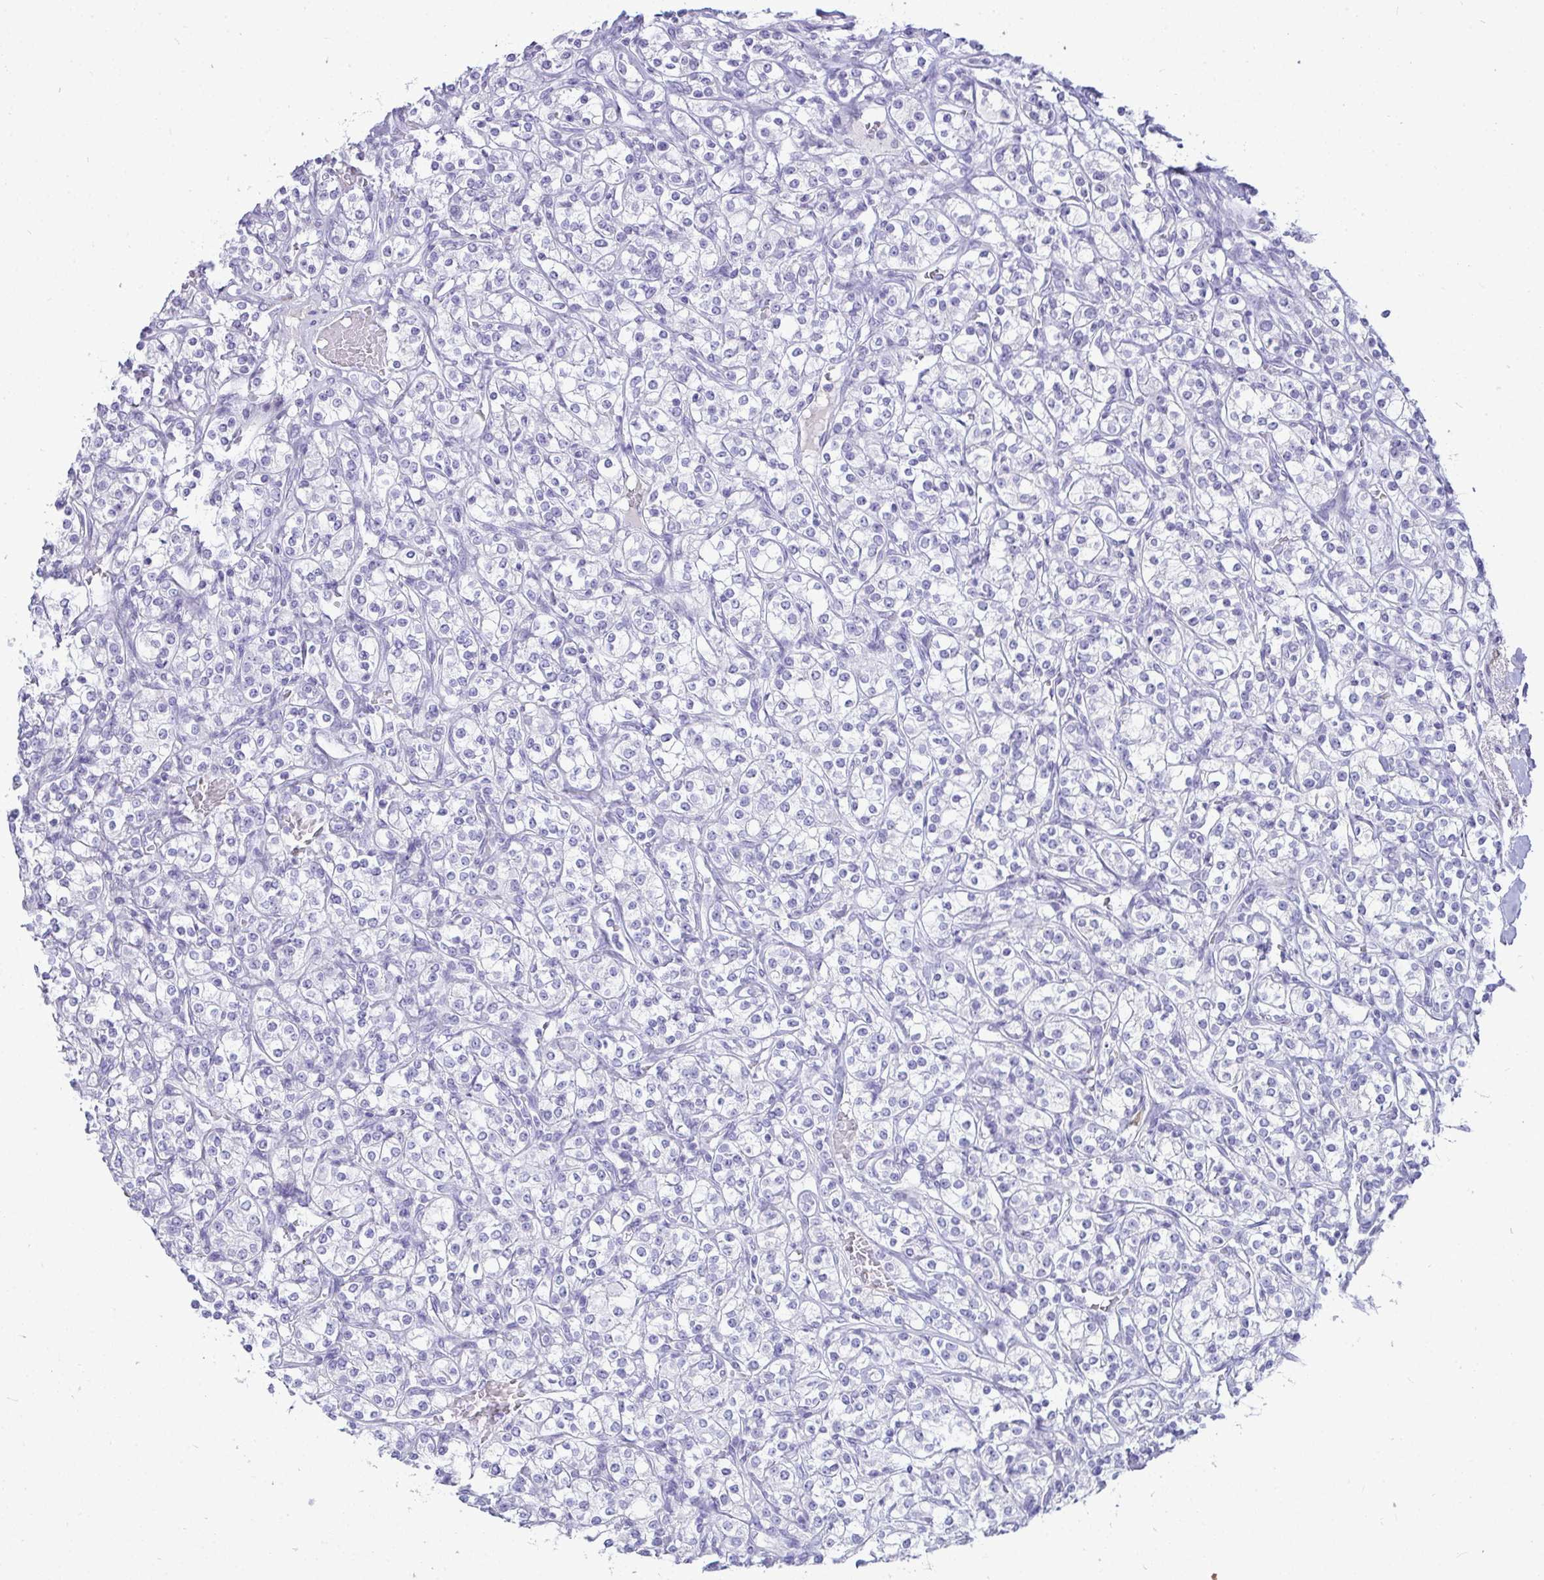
{"staining": {"intensity": "negative", "quantity": "none", "location": "none"}, "tissue": "renal cancer", "cell_type": "Tumor cells", "image_type": "cancer", "snomed": [{"axis": "morphology", "description": "Adenocarcinoma, NOS"}, {"axis": "topography", "description": "Kidney"}], "caption": "A micrograph of renal cancer (adenocarcinoma) stained for a protein shows no brown staining in tumor cells. (DAB (3,3'-diaminobenzidine) IHC, high magnification).", "gene": "HSPB6", "patient": {"sex": "male", "age": 77}}